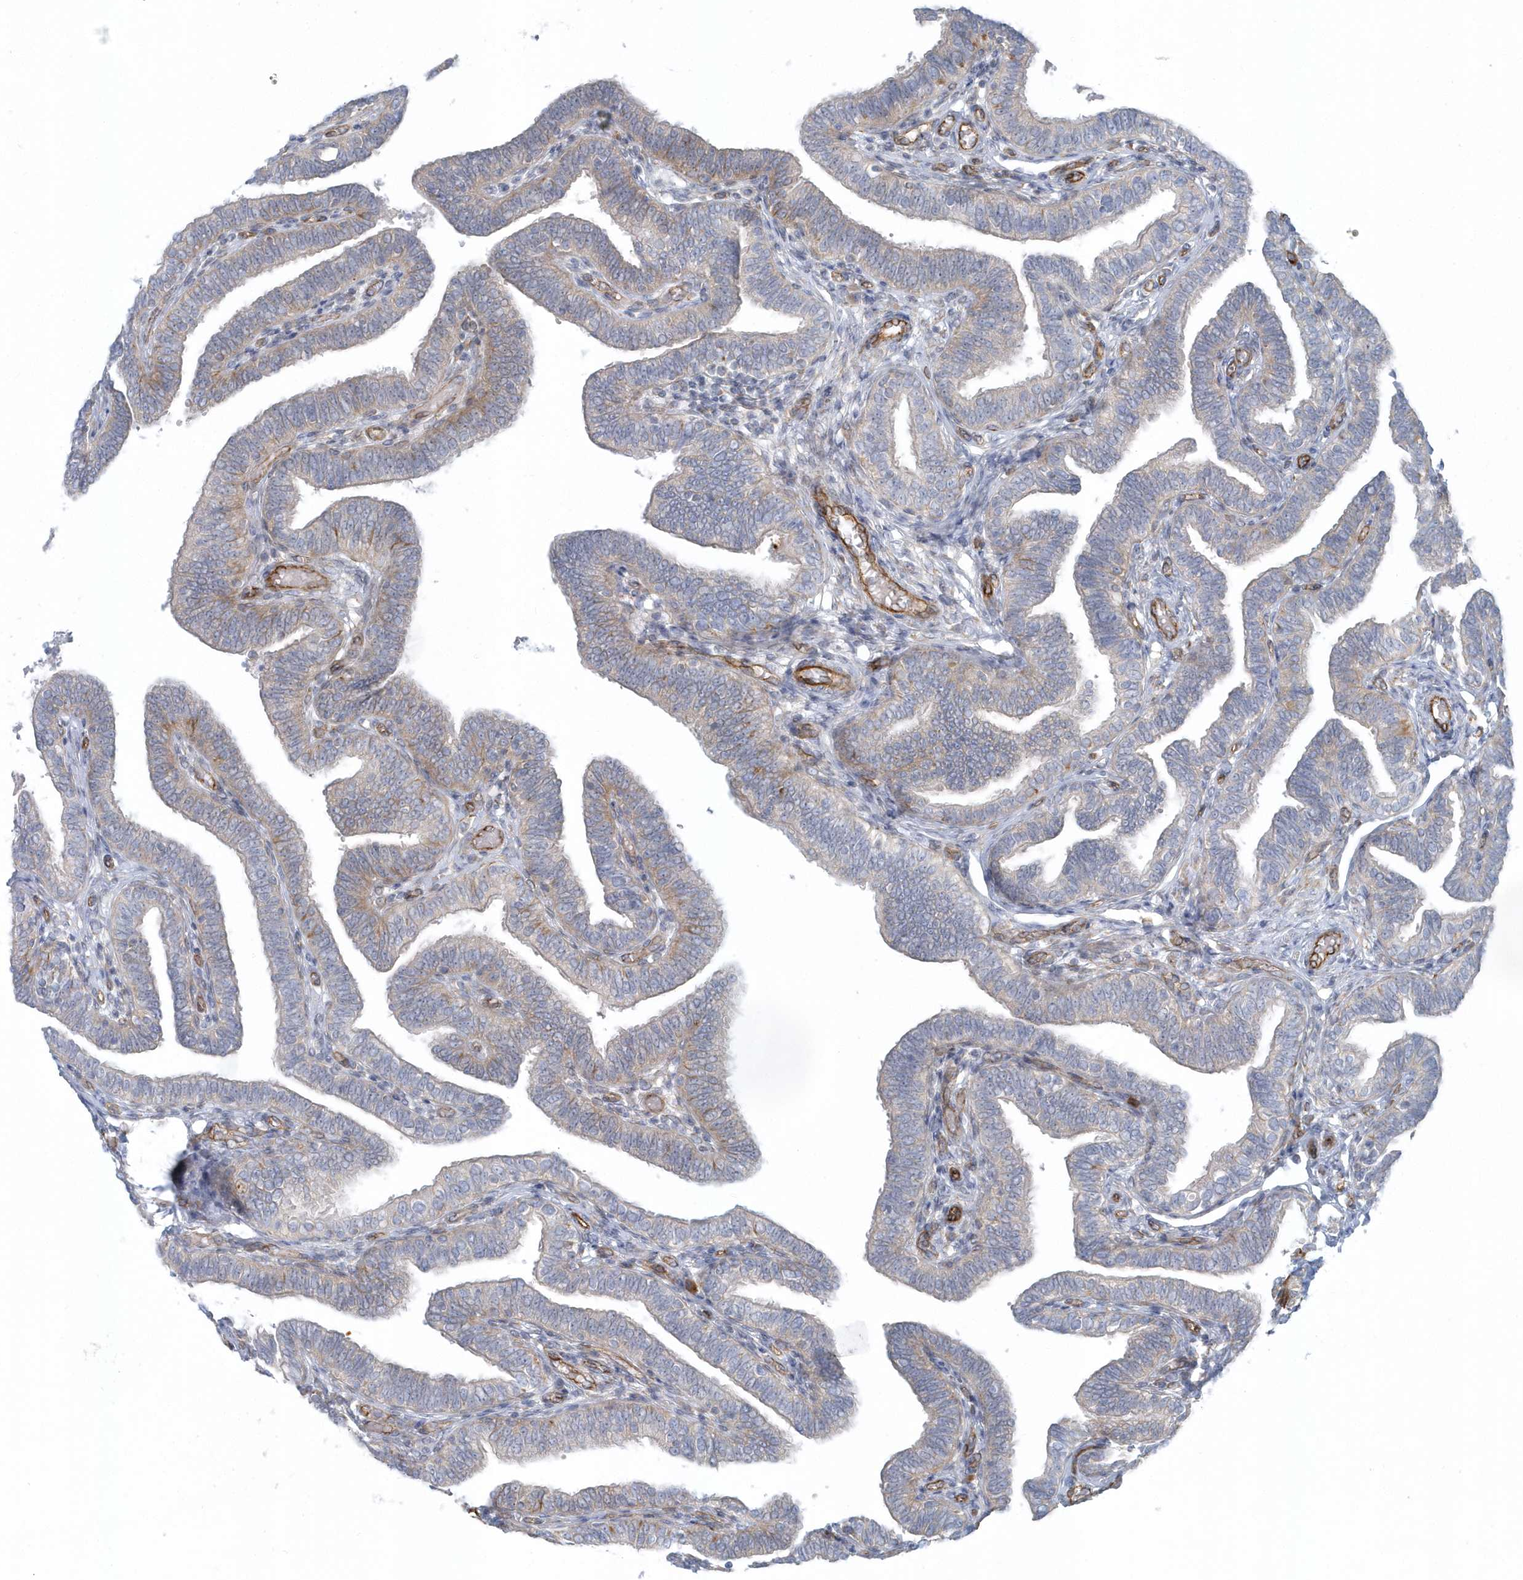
{"staining": {"intensity": "moderate", "quantity": "25%-75%", "location": "cytoplasmic/membranous"}, "tissue": "fallopian tube", "cell_type": "Glandular cells", "image_type": "normal", "snomed": [{"axis": "morphology", "description": "Normal tissue, NOS"}, {"axis": "topography", "description": "Fallopian tube"}], "caption": "Immunohistochemical staining of unremarkable human fallopian tube displays medium levels of moderate cytoplasmic/membranous expression in about 25%-75% of glandular cells. The staining is performed using DAB brown chromogen to label protein expression. The nuclei are counter-stained blue using hematoxylin.", "gene": "GPR152", "patient": {"sex": "female", "age": 39}}